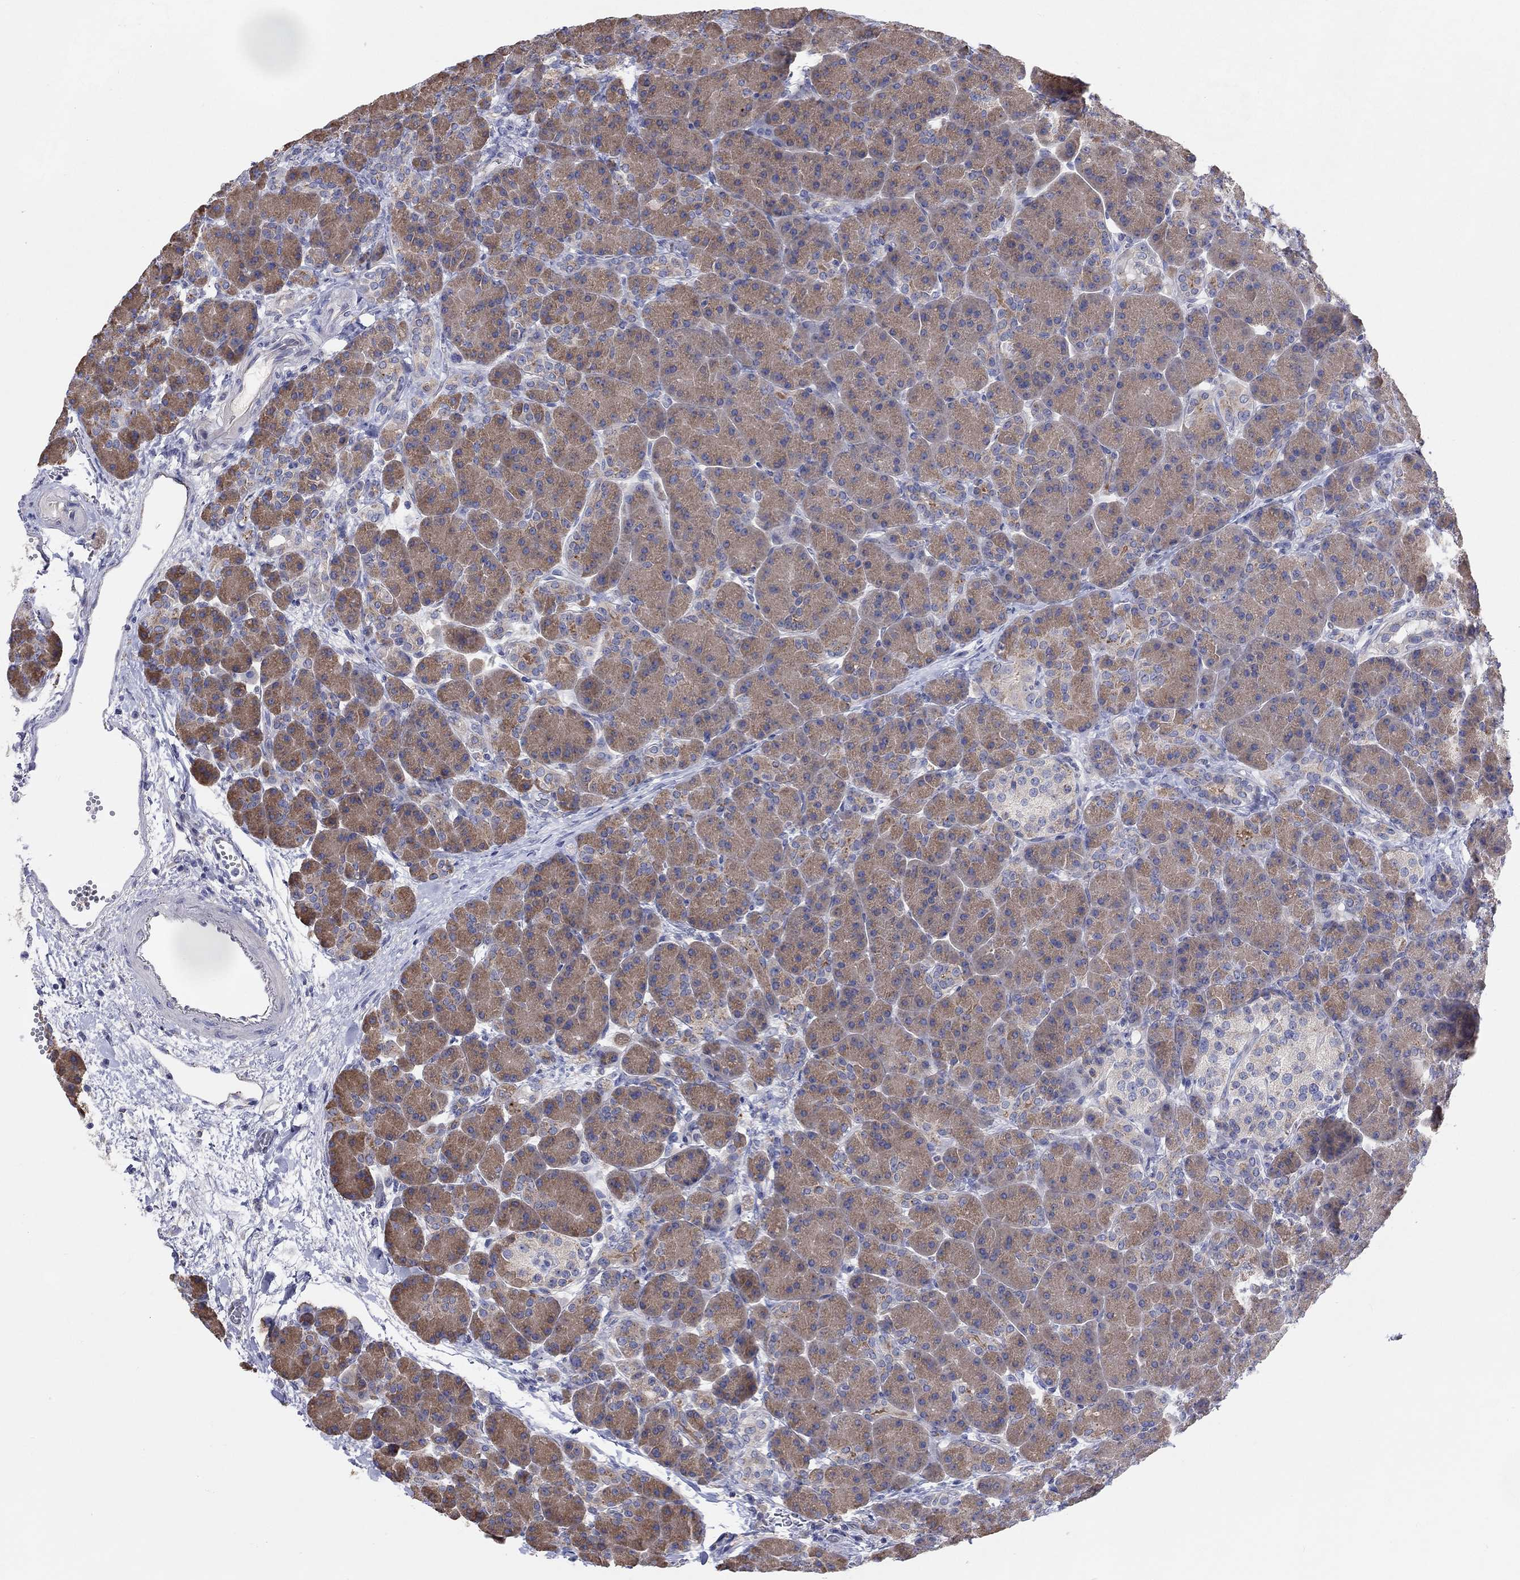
{"staining": {"intensity": "moderate", "quantity": ">75%", "location": "cytoplasmic/membranous"}, "tissue": "pancreas", "cell_type": "Exocrine glandular cells", "image_type": "normal", "snomed": [{"axis": "morphology", "description": "Normal tissue, NOS"}, {"axis": "topography", "description": "Pancreas"}], "caption": "A medium amount of moderate cytoplasmic/membranous positivity is seen in about >75% of exocrine glandular cells in unremarkable pancreas.", "gene": "BCO2", "patient": {"sex": "female", "age": 63}}